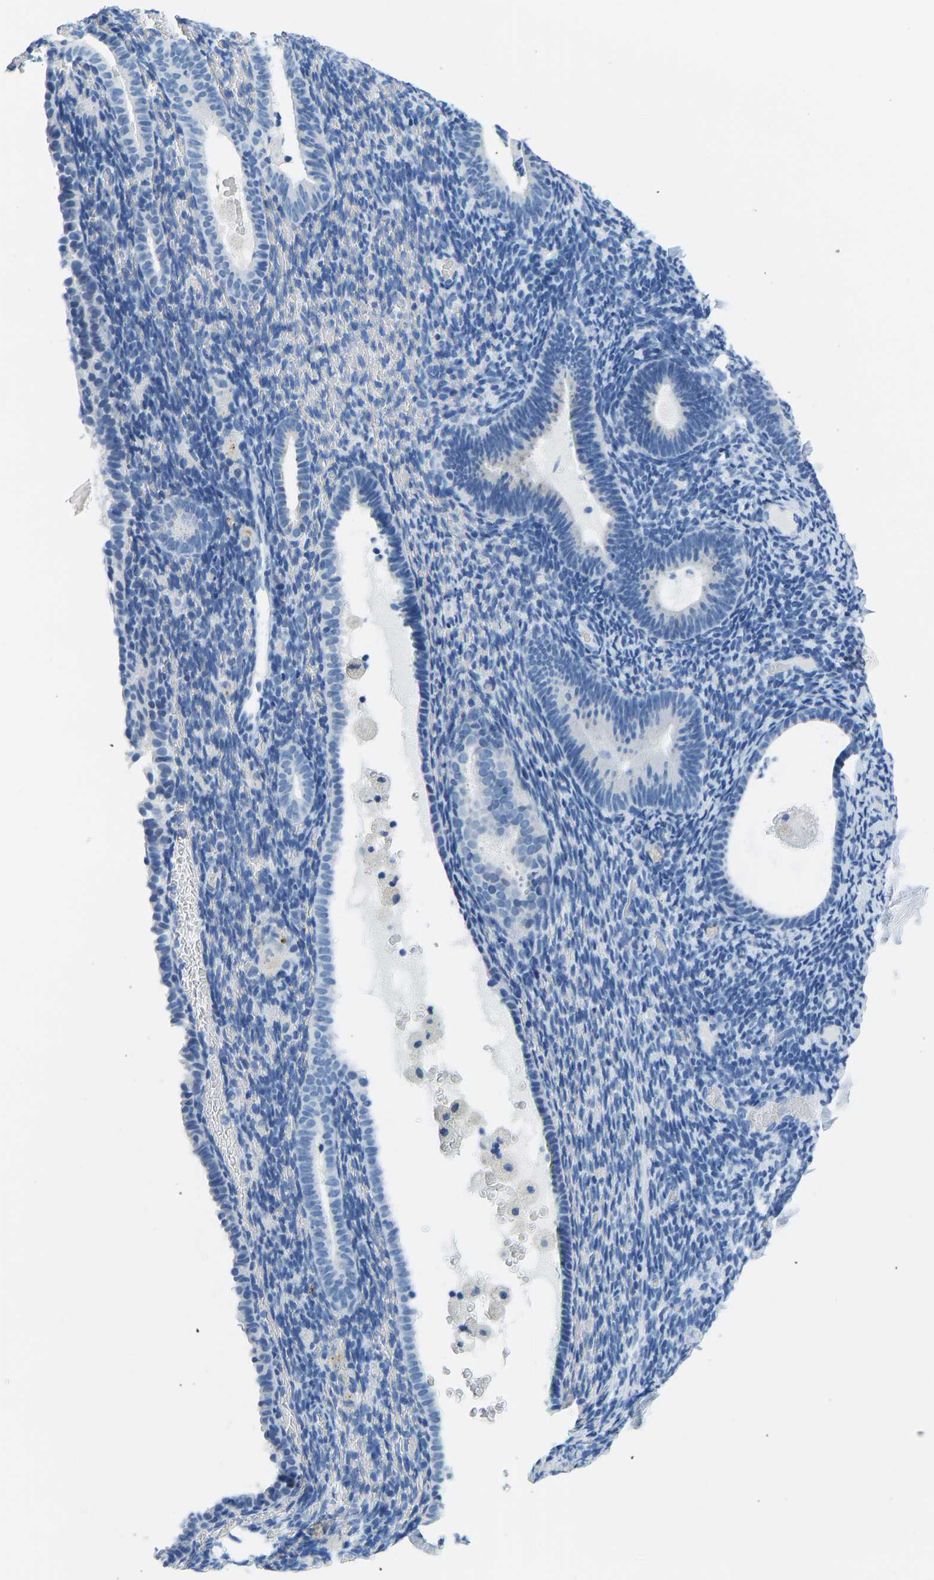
{"staining": {"intensity": "negative", "quantity": "none", "location": "none"}, "tissue": "endometrium", "cell_type": "Cells in endometrial stroma", "image_type": "normal", "snomed": [{"axis": "morphology", "description": "Normal tissue, NOS"}, {"axis": "topography", "description": "Endometrium"}], "caption": "Histopathology image shows no significant protein staining in cells in endometrial stroma of unremarkable endometrium.", "gene": "SERPINB3", "patient": {"sex": "female", "age": 51}}